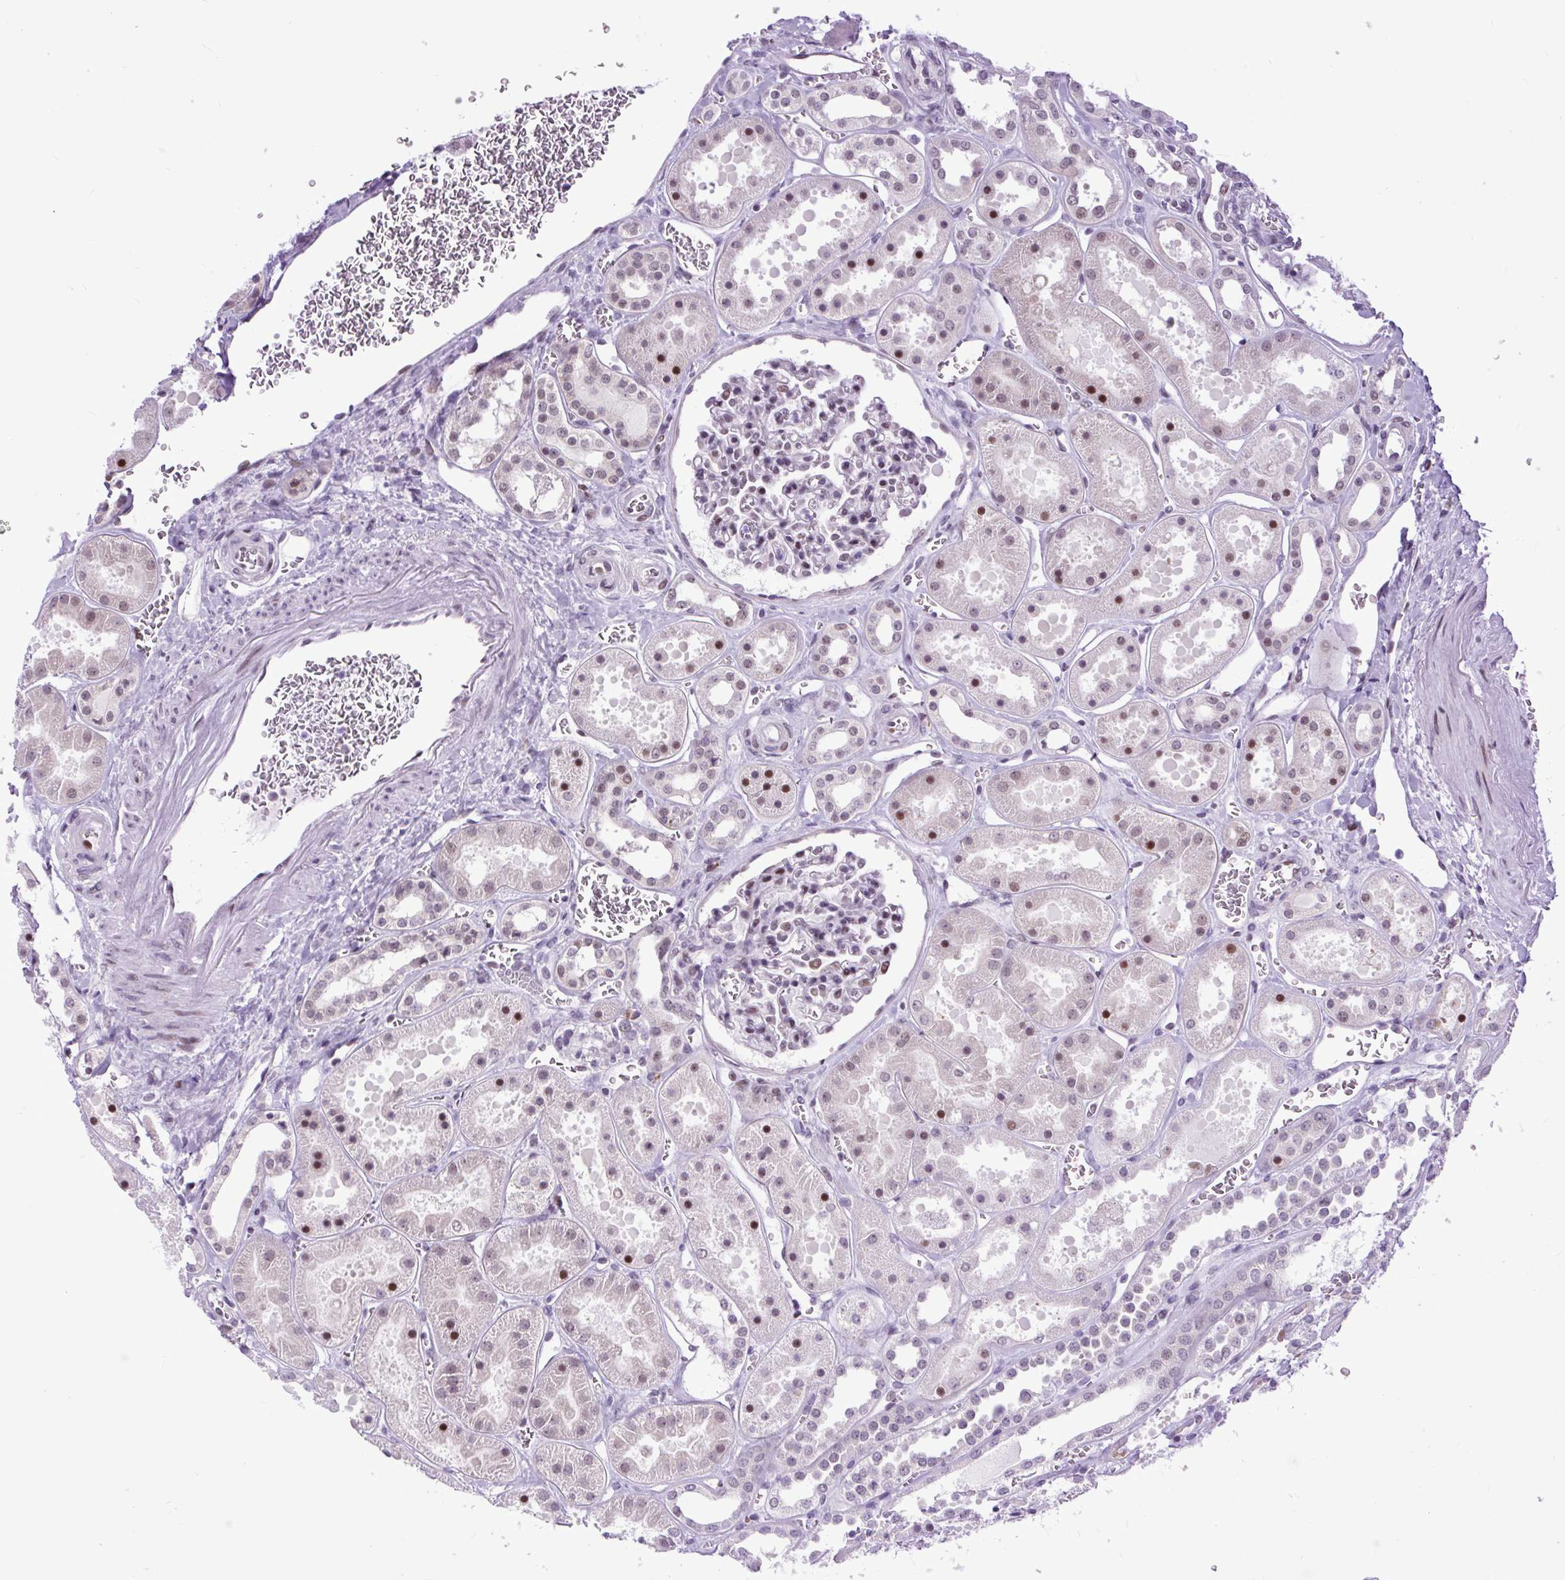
{"staining": {"intensity": "moderate", "quantity": ">75%", "location": "nuclear"}, "tissue": "kidney", "cell_type": "Cells in glomeruli", "image_type": "normal", "snomed": [{"axis": "morphology", "description": "Normal tissue, NOS"}, {"axis": "topography", "description": "Kidney"}], "caption": "This micrograph displays IHC staining of normal human kidney, with medium moderate nuclear staining in about >75% of cells in glomeruli.", "gene": "CLK2", "patient": {"sex": "female", "age": 41}}